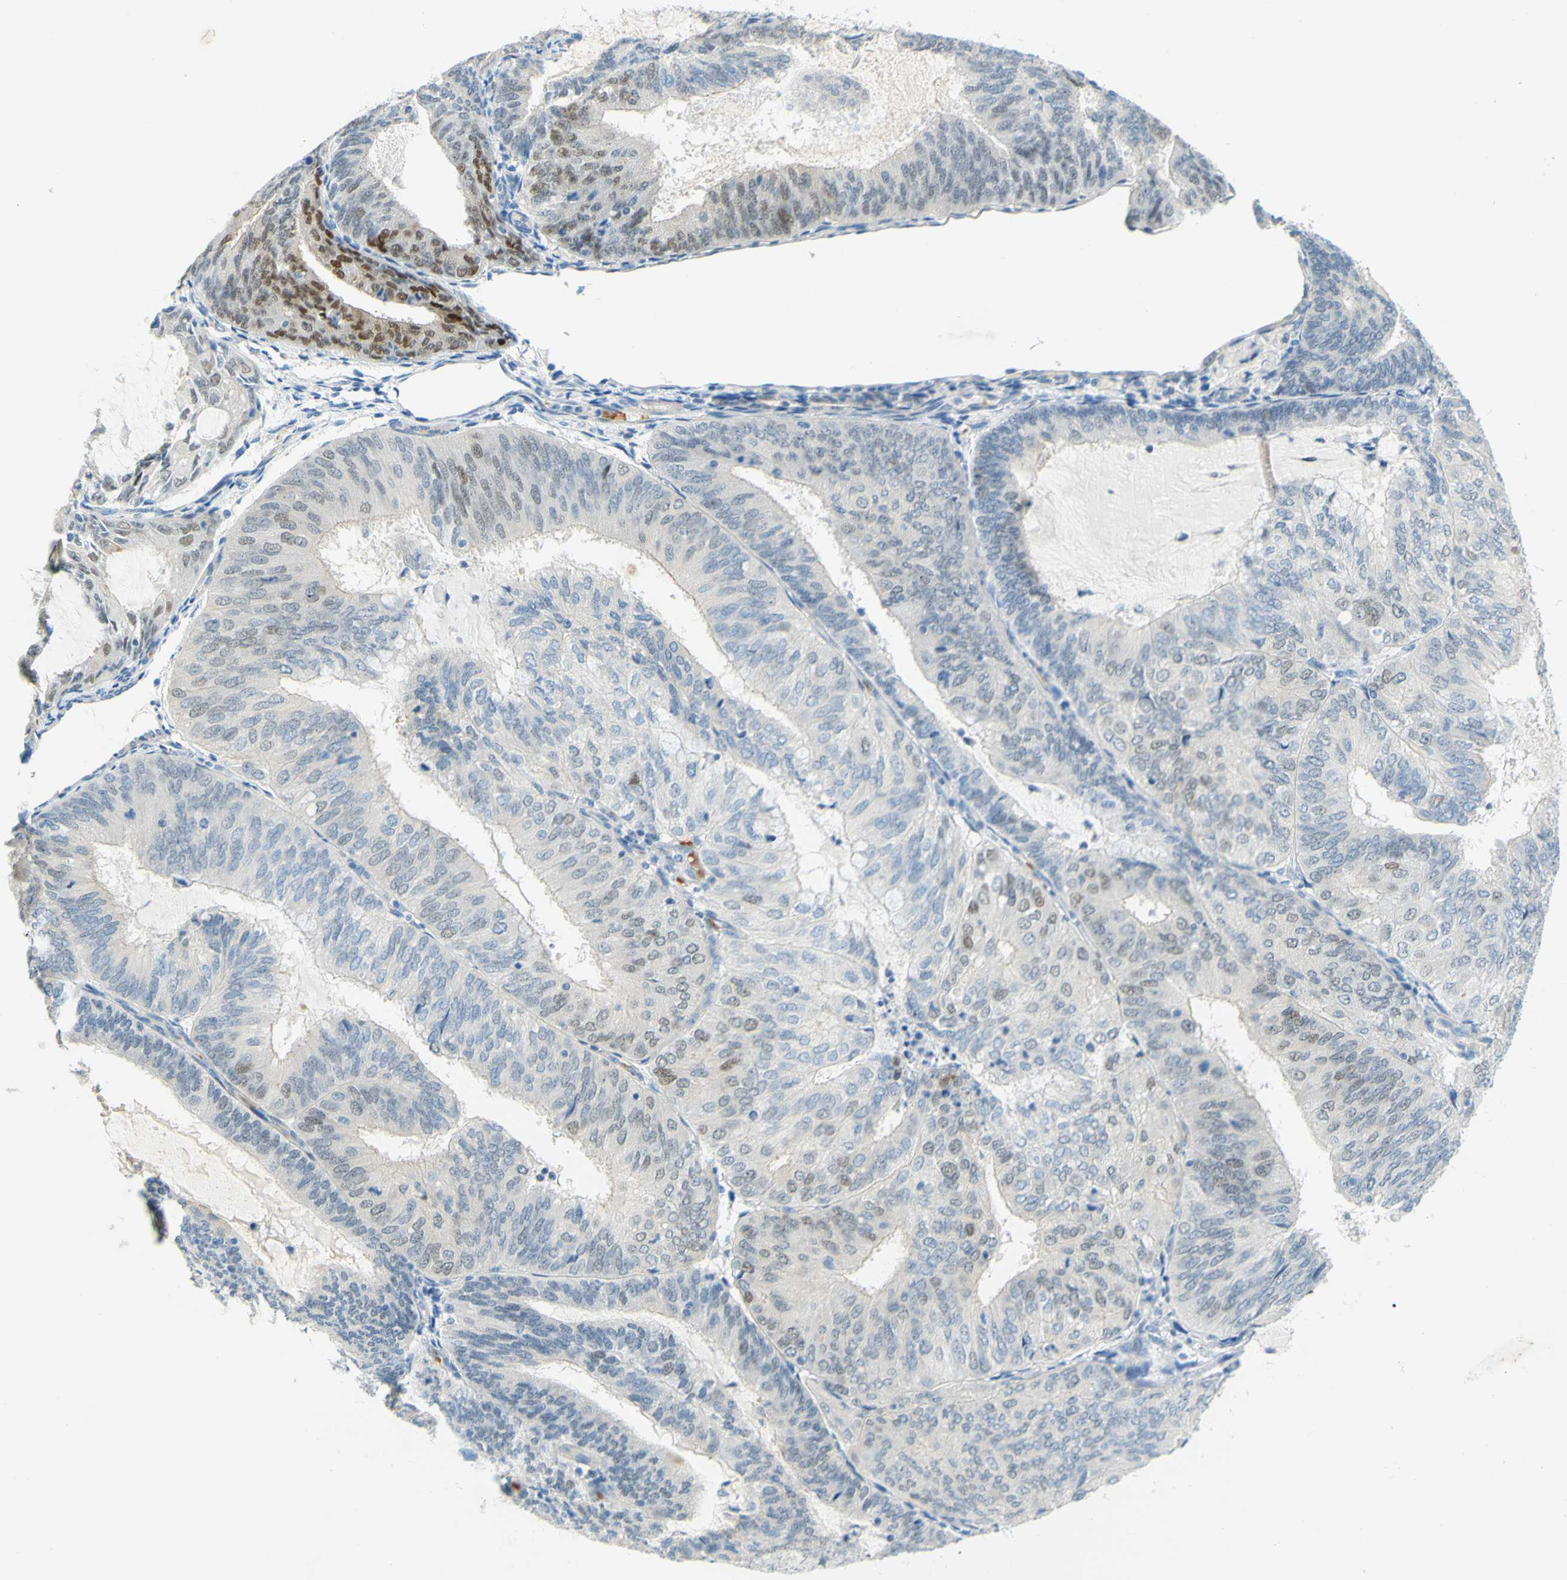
{"staining": {"intensity": "moderate", "quantity": "<25%", "location": "nuclear"}, "tissue": "endometrial cancer", "cell_type": "Tumor cells", "image_type": "cancer", "snomed": [{"axis": "morphology", "description": "Adenocarcinoma, NOS"}, {"axis": "topography", "description": "Endometrium"}], "caption": "Protein staining of adenocarcinoma (endometrial) tissue displays moderate nuclear positivity in about <25% of tumor cells. (IHC, brightfield microscopy, high magnification).", "gene": "ENTREP2", "patient": {"sex": "female", "age": 81}}